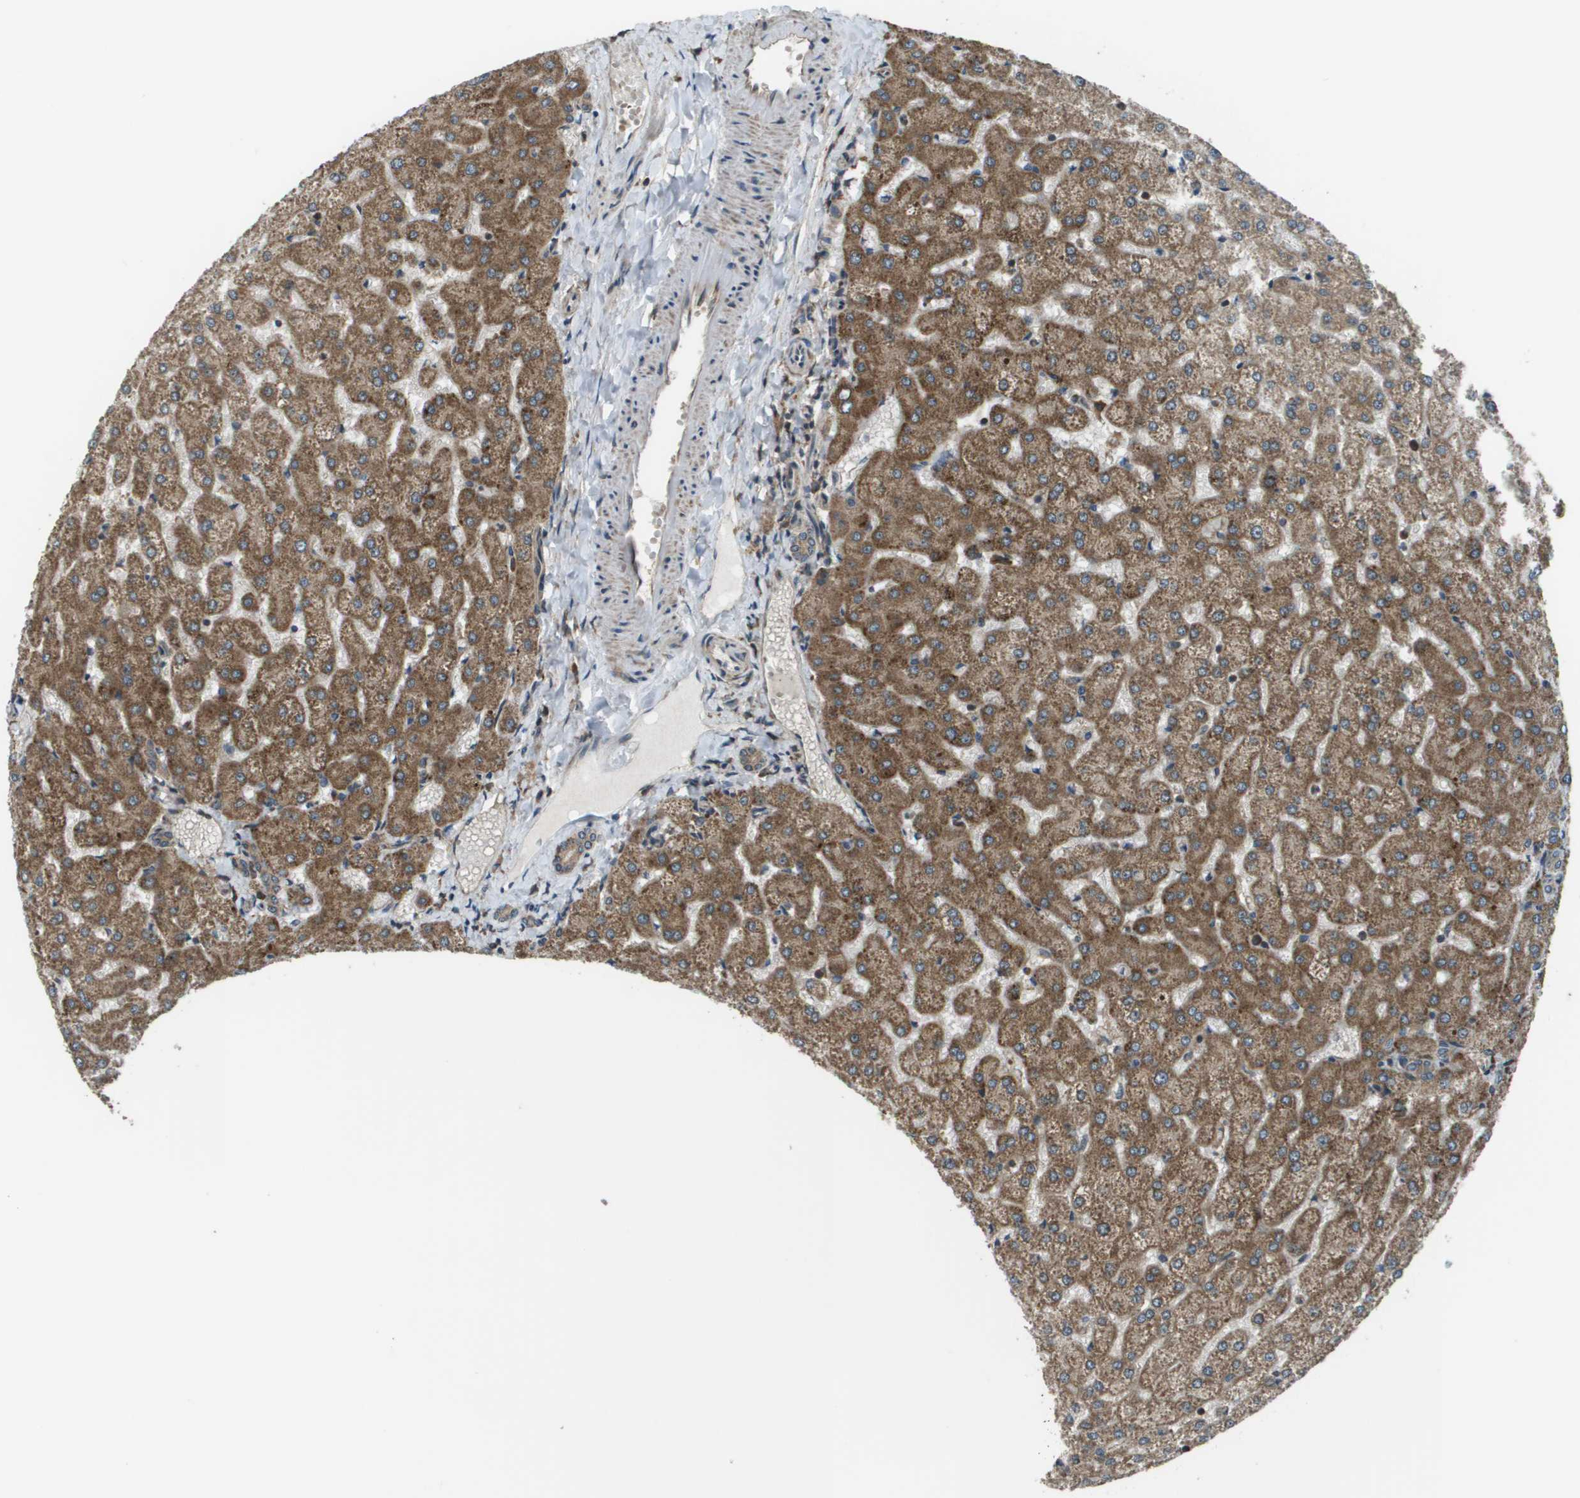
{"staining": {"intensity": "moderate", "quantity": ">75%", "location": "cytoplasmic/membranous"}, "tissue": "liver", "cell_type": "Cholangiocytes", "image_type": "normal", "snomed": [{"axis": "morphology", "description": "Normal tissue, NOS"}, {"axis": "topography", "description": "Liver"}], "caption": "Immunohistochemical staining of normal liver demonstrates >75% levels of moderate cytoplasmic/membranous protein expression in approximately >75% of cholangiocytes.", "gene": "PLPBP", "patient": {"sex": "female", "age": 32}}